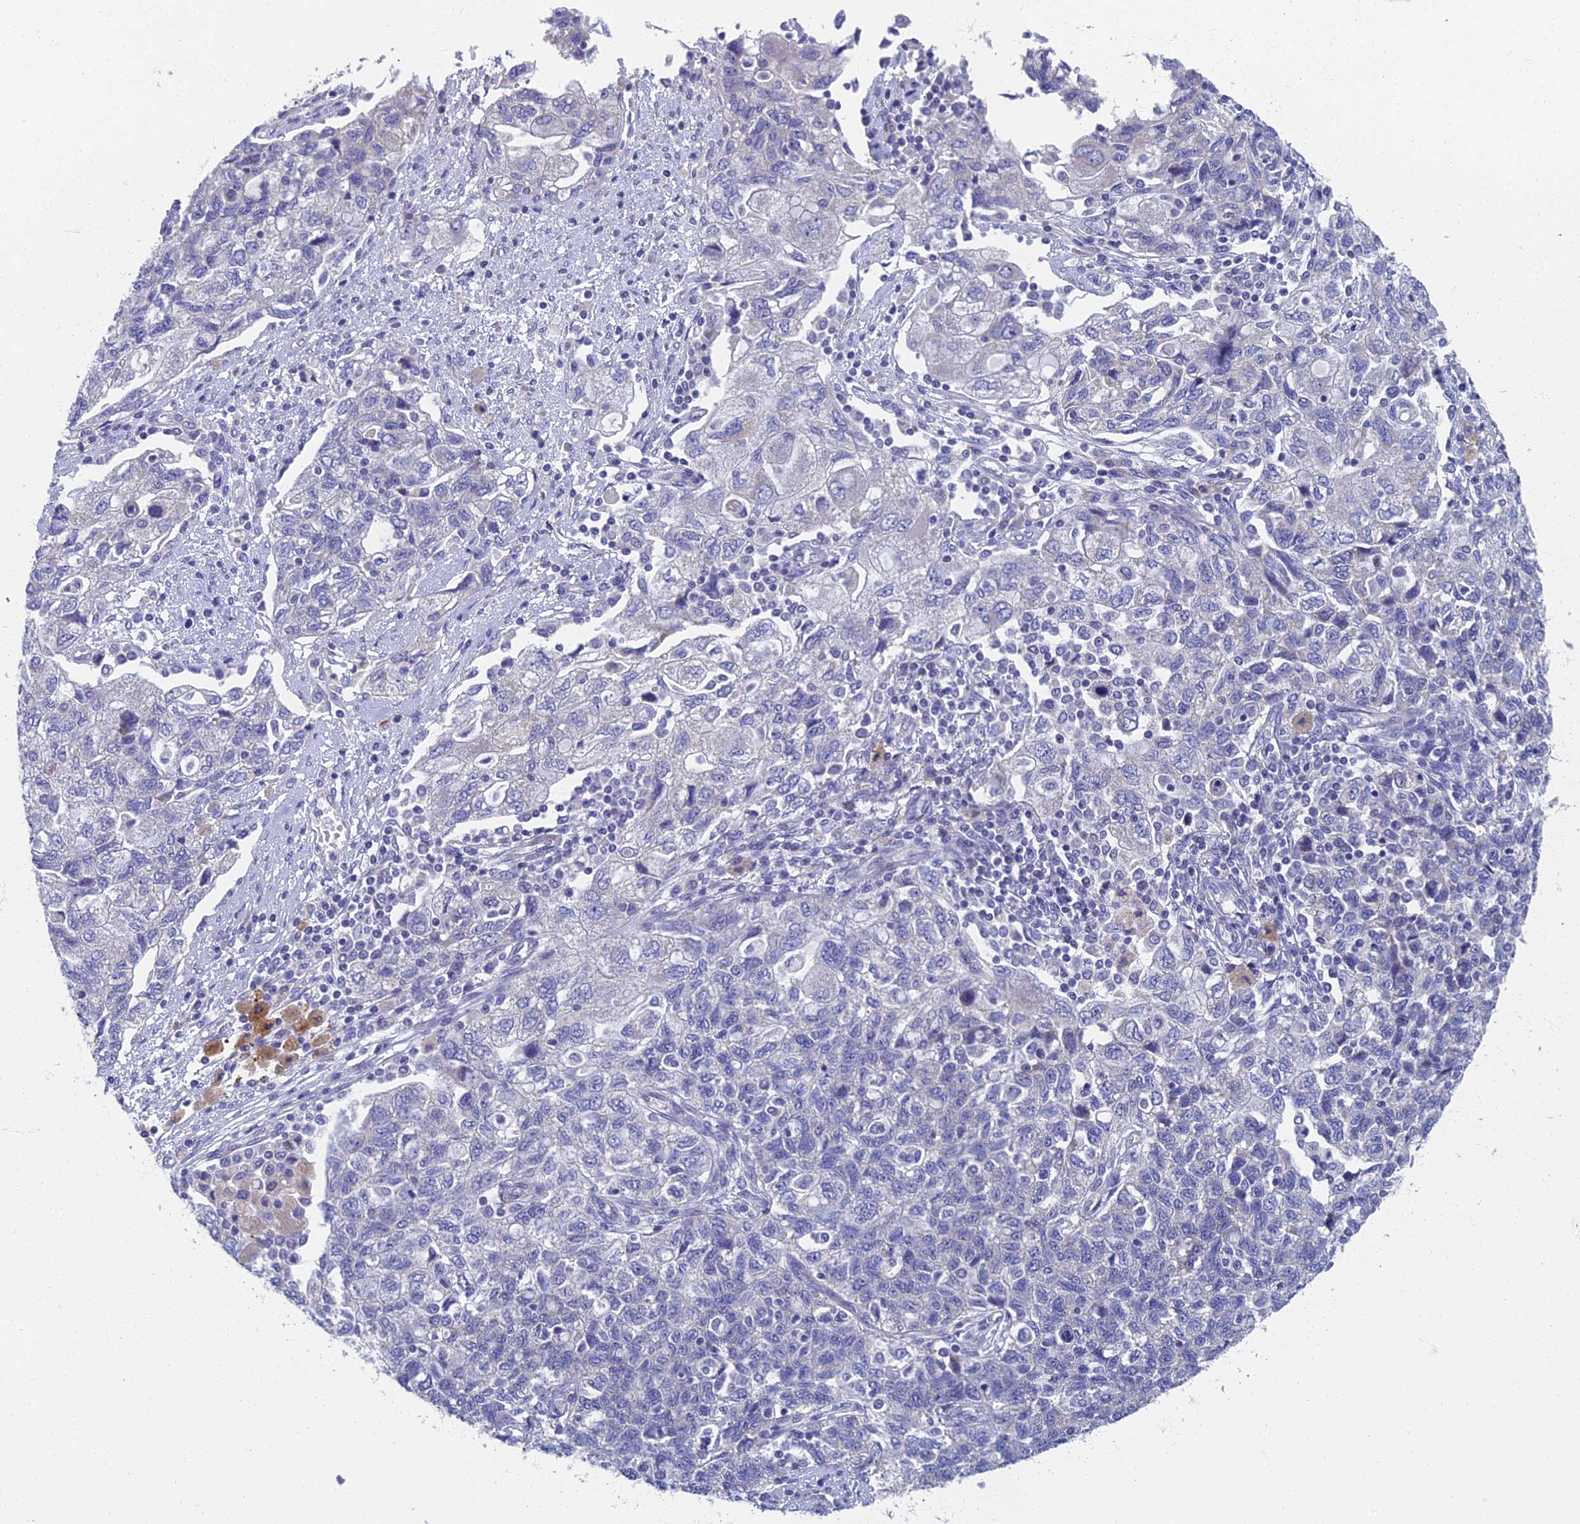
{"staining": {"intensity": "negative", "quantity": "none", "location": "none"}, "tissue": "ovarian cancer", "cell_type": "Tumor cells", "image_type": "cancer", "snomed": [{"axis": "morphology", "description": "Carcinoma, NOS"}, {"axis": "morphology", "description": "Cystadenocarcinoma, serous, NOS"}, {"axis": "topography", "description": "Ovary"}], "caption": "Immunohistochemistry micrograph of neoplastic tissue: human ovarian cancer stained with DAB displays no significant protein expression in tumor cells.", "gene": "SPIN4", "patient": {"sex": "female", "age": 69}}